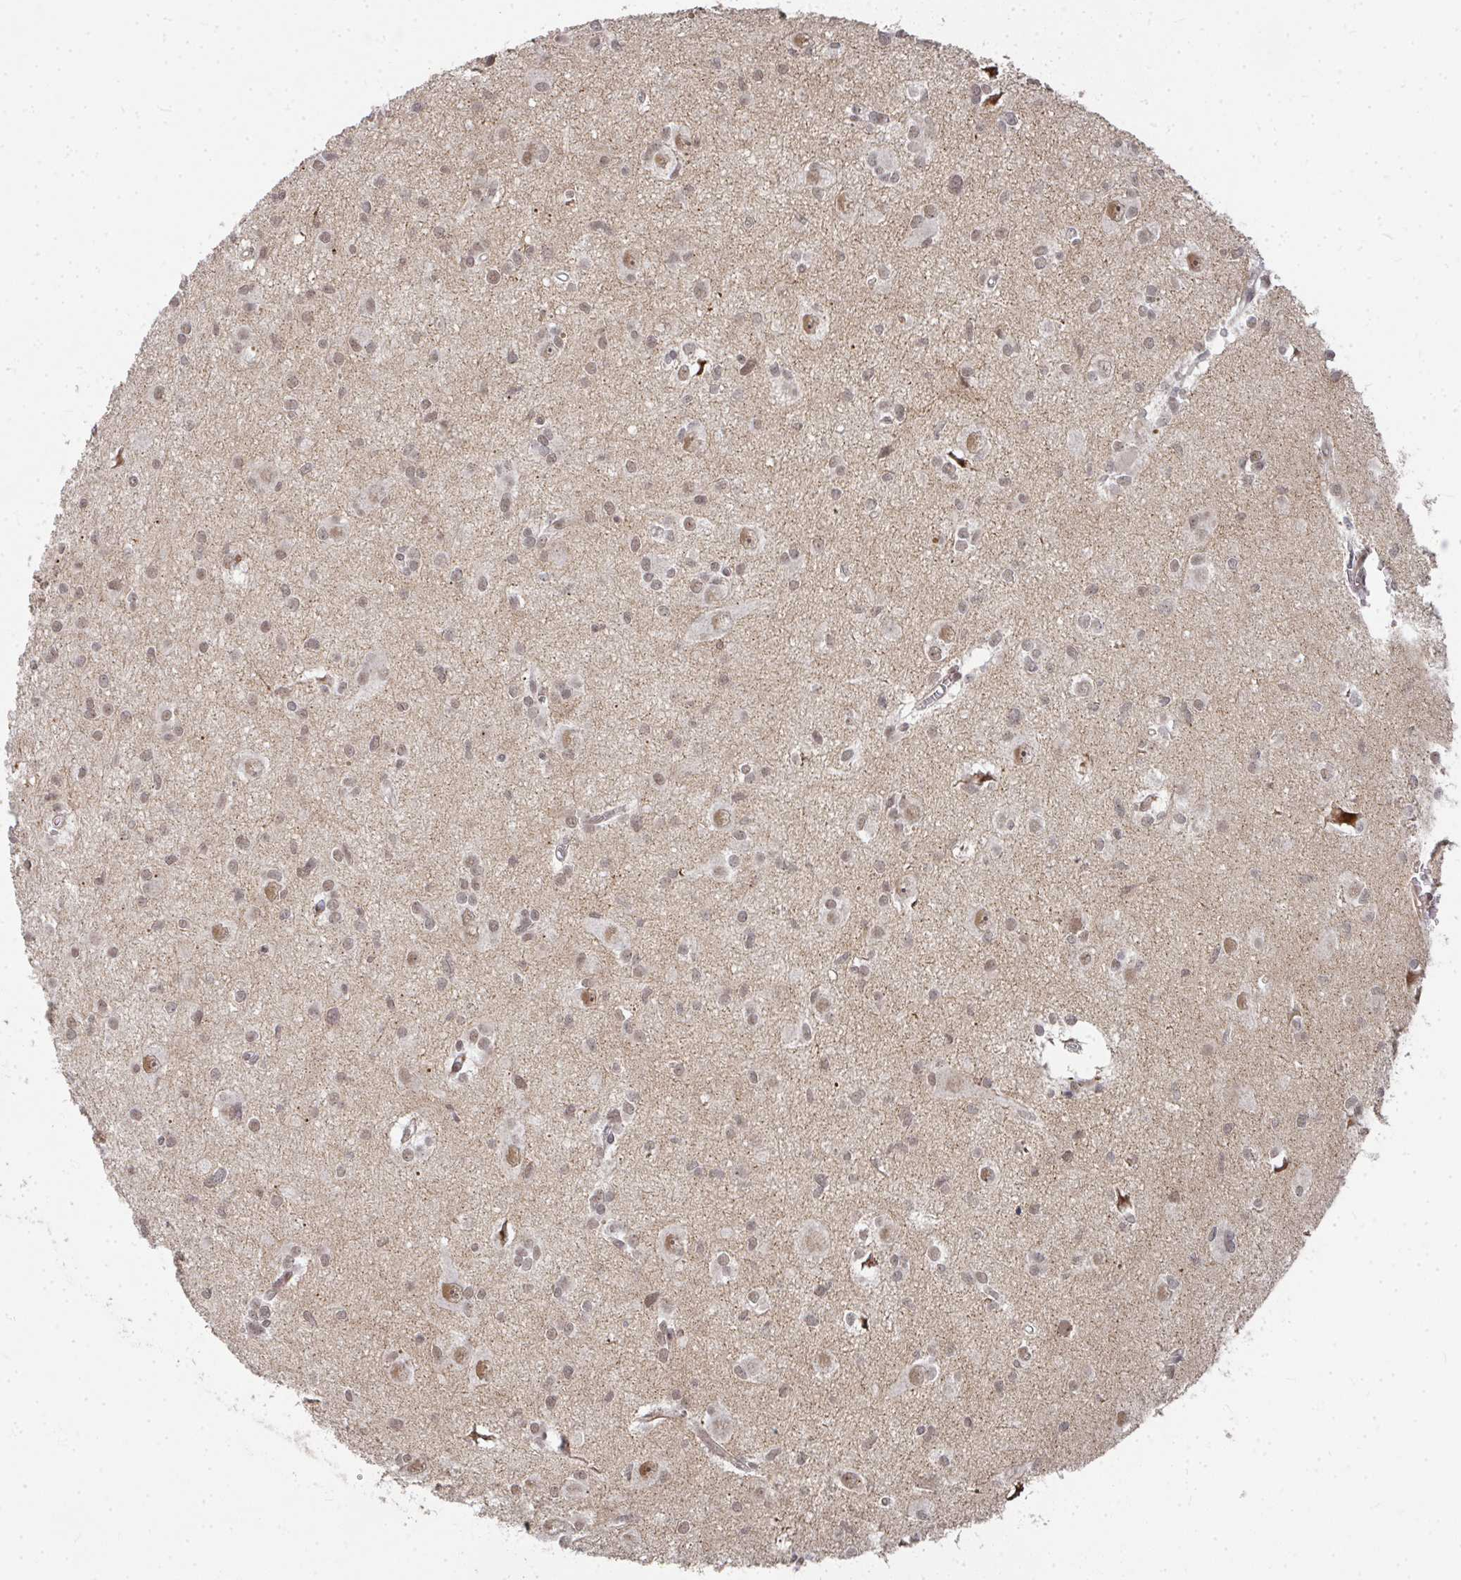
{"staining": {"intensity": "weak", "quantity": ">75%", "location": "nuclear"}, "tissue": "glioma", "cell_type": "Tumor cells", "image_type": "cancer", "snomed": [{"axis": "morphology", "description": "Glioma, malignant, High grade"}, {"axis": "topography", "description": "Brain"}], "caption": "High-magnification brightfield microscopy of malignant high-grade glioma stained with DAB (3,3'-diaminobenzidine) (brown) and counterstained with hematoxylin (blue). tumor cells exhibit weak nuclear staining is seen in about>75% of cells.", "gene": "RBBP5", "patient": {"sex": "male", "age": 23}}